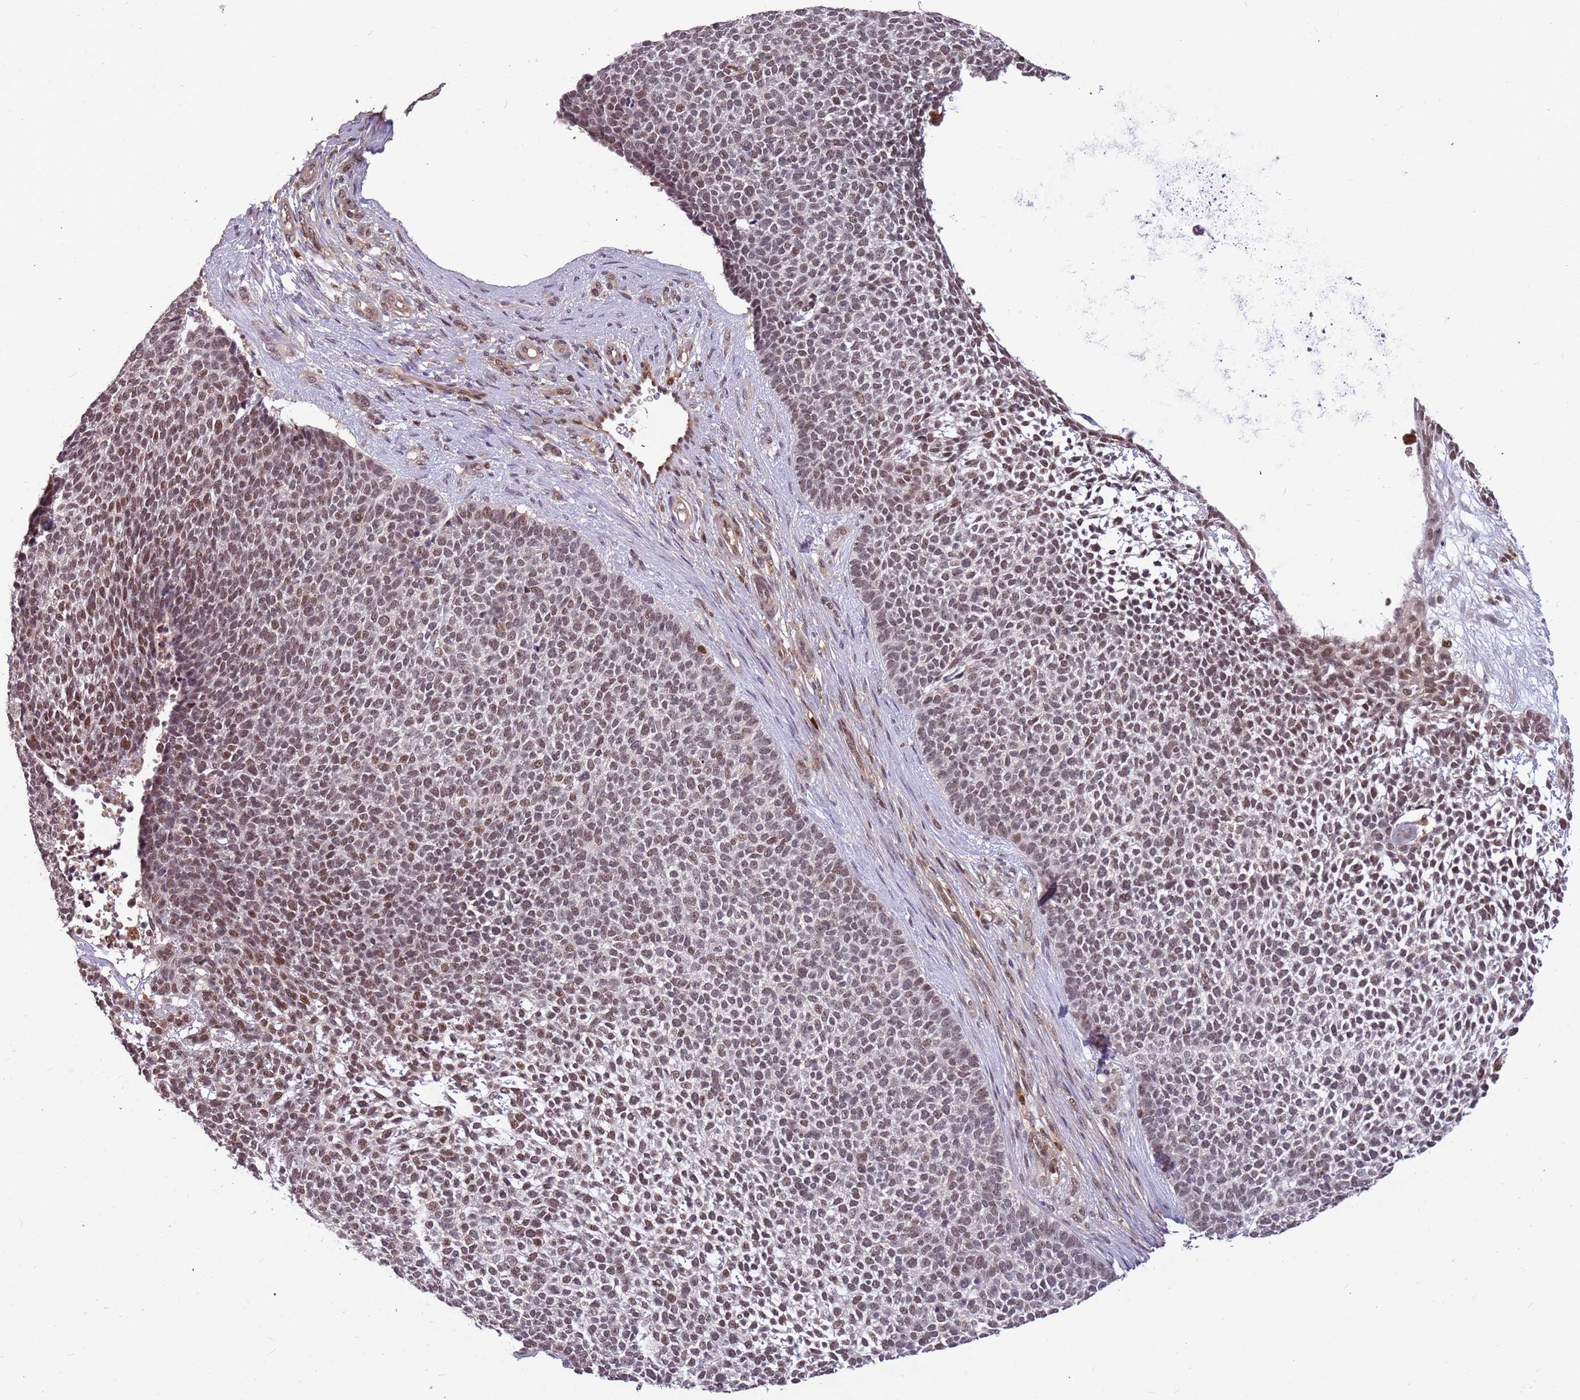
{"staining": {"intensity": "moderate", "quantity": ">75%", "location": "nuclear"}, "tissue": "skin cancer", "cell_type": "Tumor cells", "image_type": "cancer", "snomed": [{"axis": "morphology", "description": "Basal cell carcinoma"}, {"axis": "topography", "description": "Skin"}], "caption": "Immunohistochemistry (IHC) photomicrograph of neoplastic tissue: human basal cell carcinoma (skin) stained using immunohistochemistry (IHC) shows medium levels of moderate protein expression localized specifically in the nuclear of tumor cells, appearing as a nuclear brown color.", "gene": "GBP2", "patient": {"sex": "female", "age": 84}}